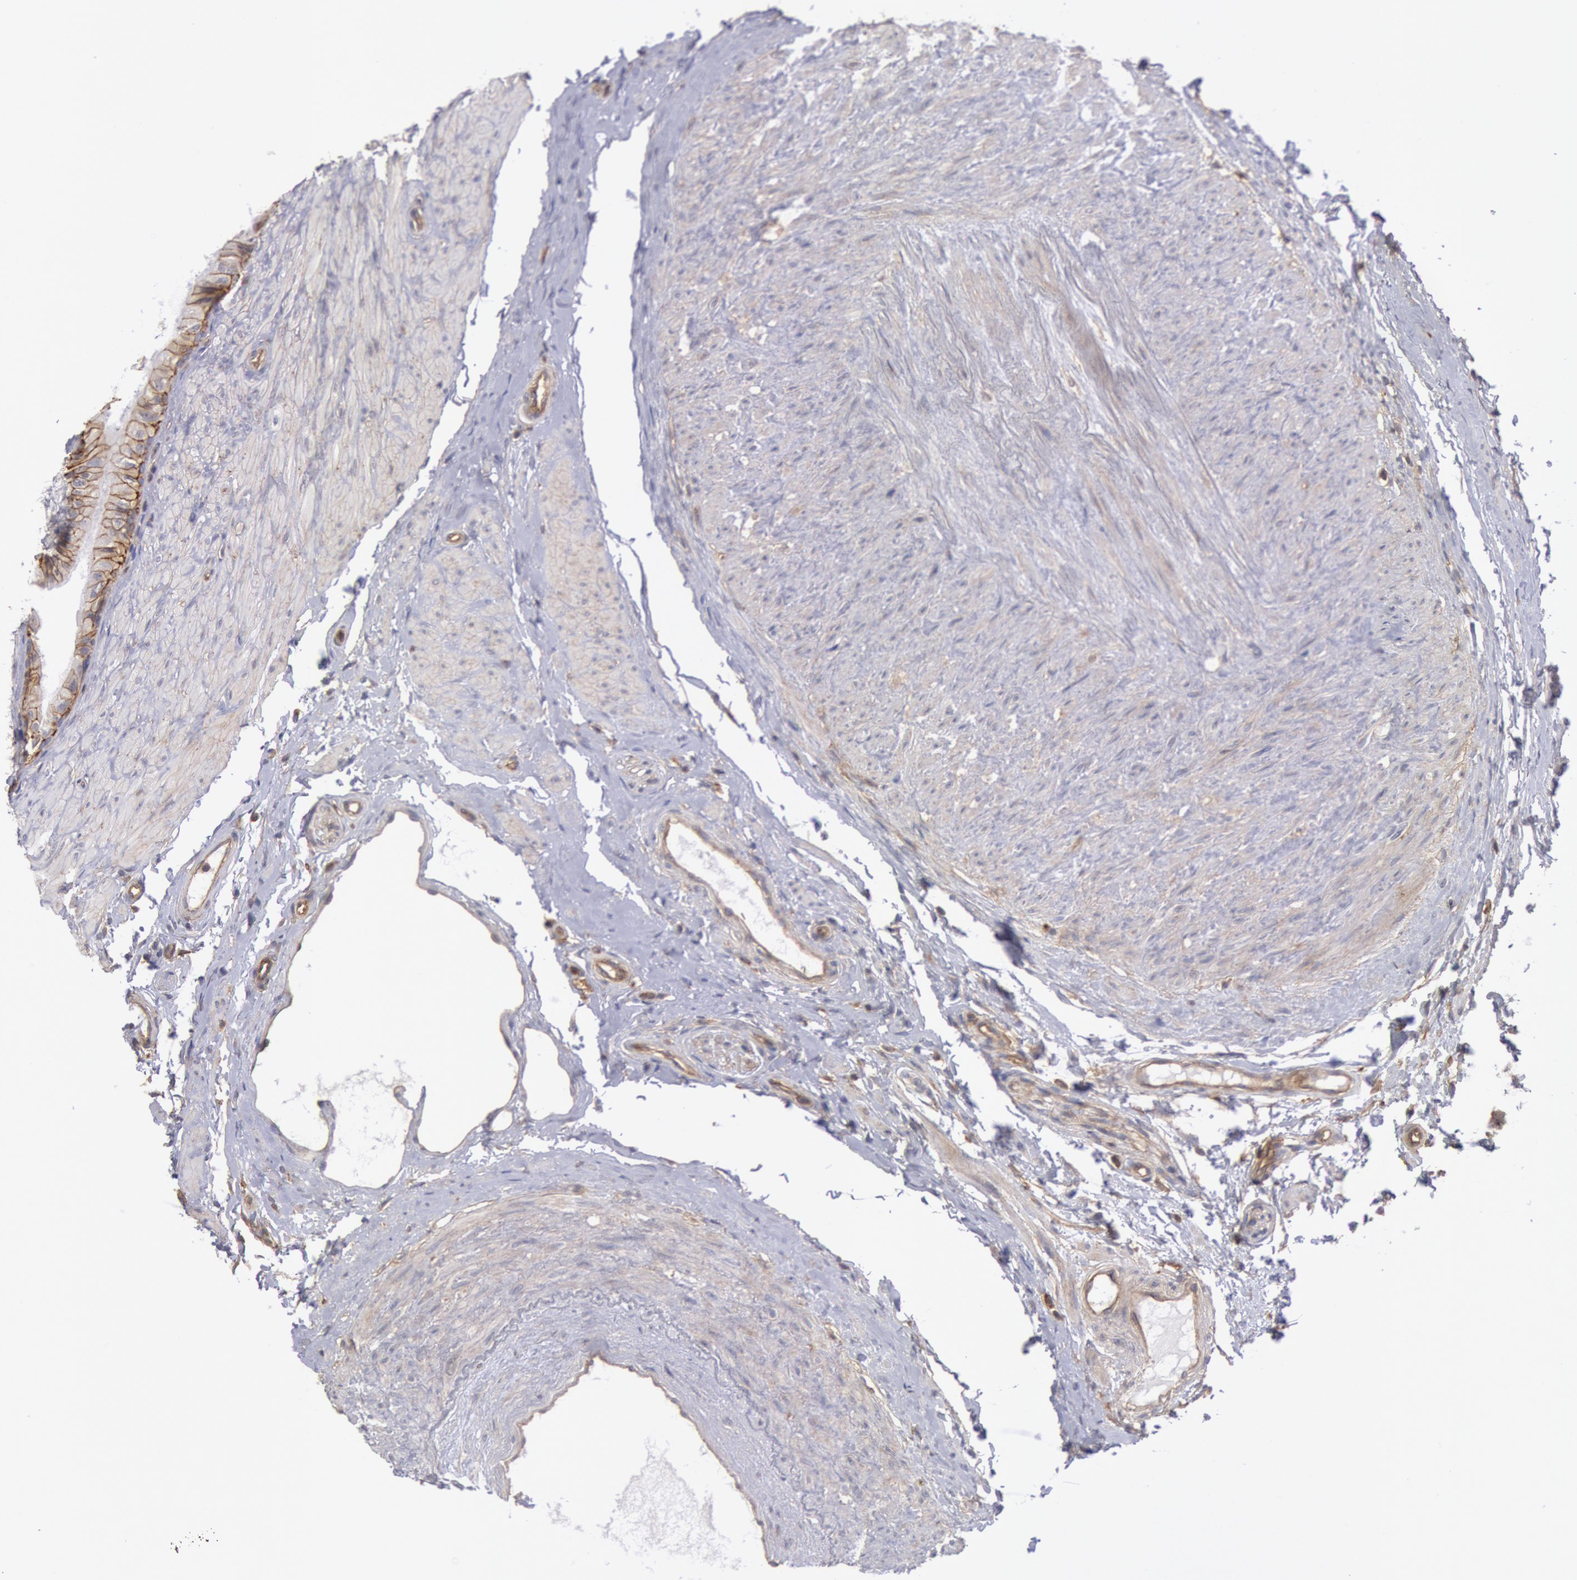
{"staining": {"intensity": "moderate", "quantity": ">75%", "location": "cytoplasmic/membranous"}, "tissue": "epididymis", "cell_type": "Glandular cells", "image_type": "normal", "snomed": [{"axis": "morphology", "description": "Normal tissue, NOS"}, {"axis": "topography", "description": "Epididymis"}], "caption": "This micrograph shows immunohistochemistry staining of unremarkable human epididymis, with medium moderate cytoplasmic/membranous positivity in about >75% of glandular cells.", "gene": "STX4", "patient": {"sex": "male", "age": 68}}